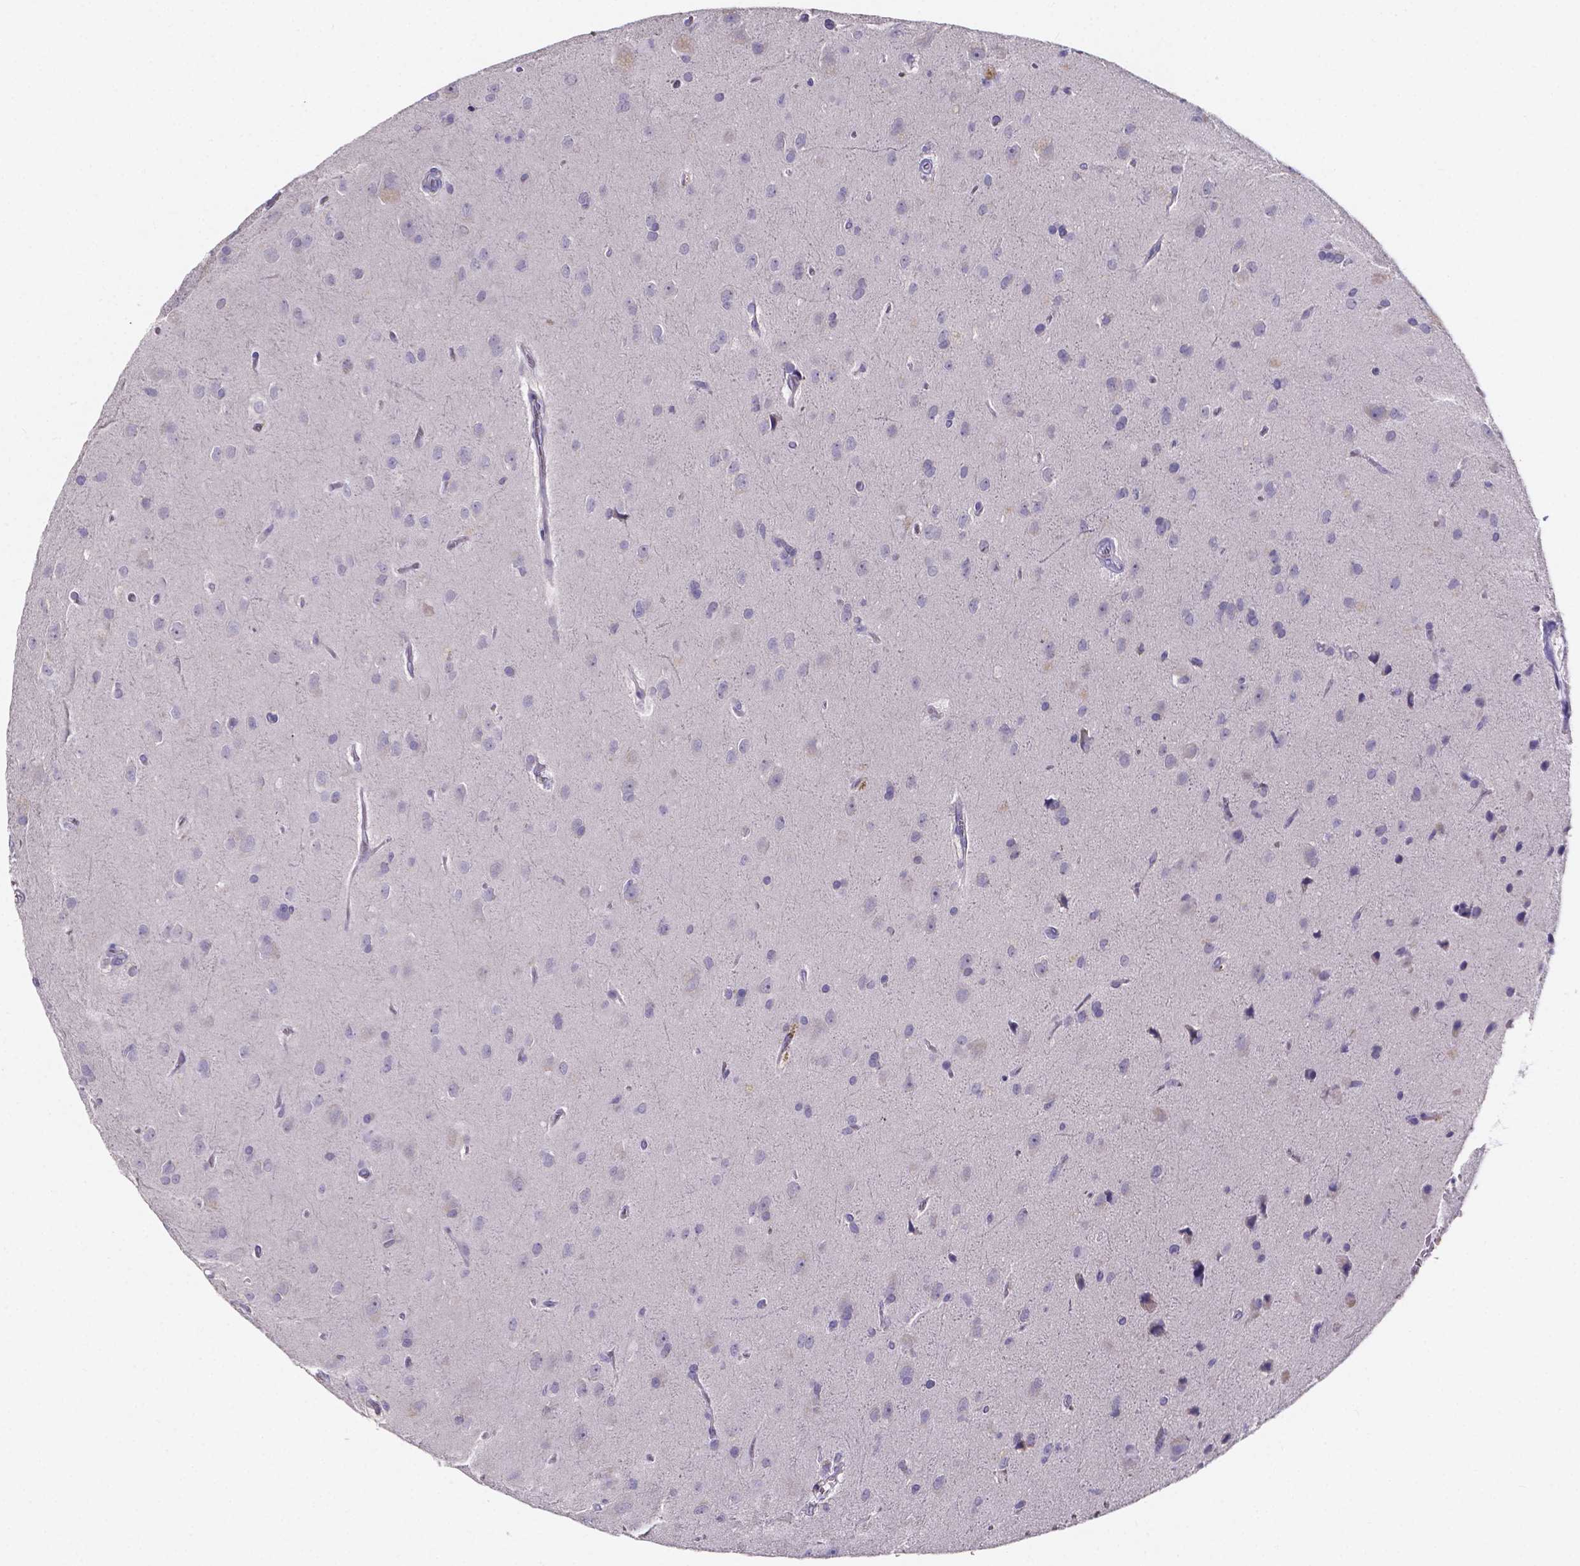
{"staining": {"intensity": "negative", "quantity": "none", "location": "none"}, "tissue": "glioma", "cell_type": "Tumor cells", "image_type": "cancer", "snomed": [{"axis": "morphology", "description": "Glioma, malignant, Low grade"}, {"axis": "topography", "description": "Brain"}], "caption": "There is no significant staining in tumor cells of malignant glioma (low-grade). (DAB immunohistochemistry (IHC) with hematoxylin counter stain).", "gene": "SPOCD1", "patient": {"sex": "male", "age": 58}}